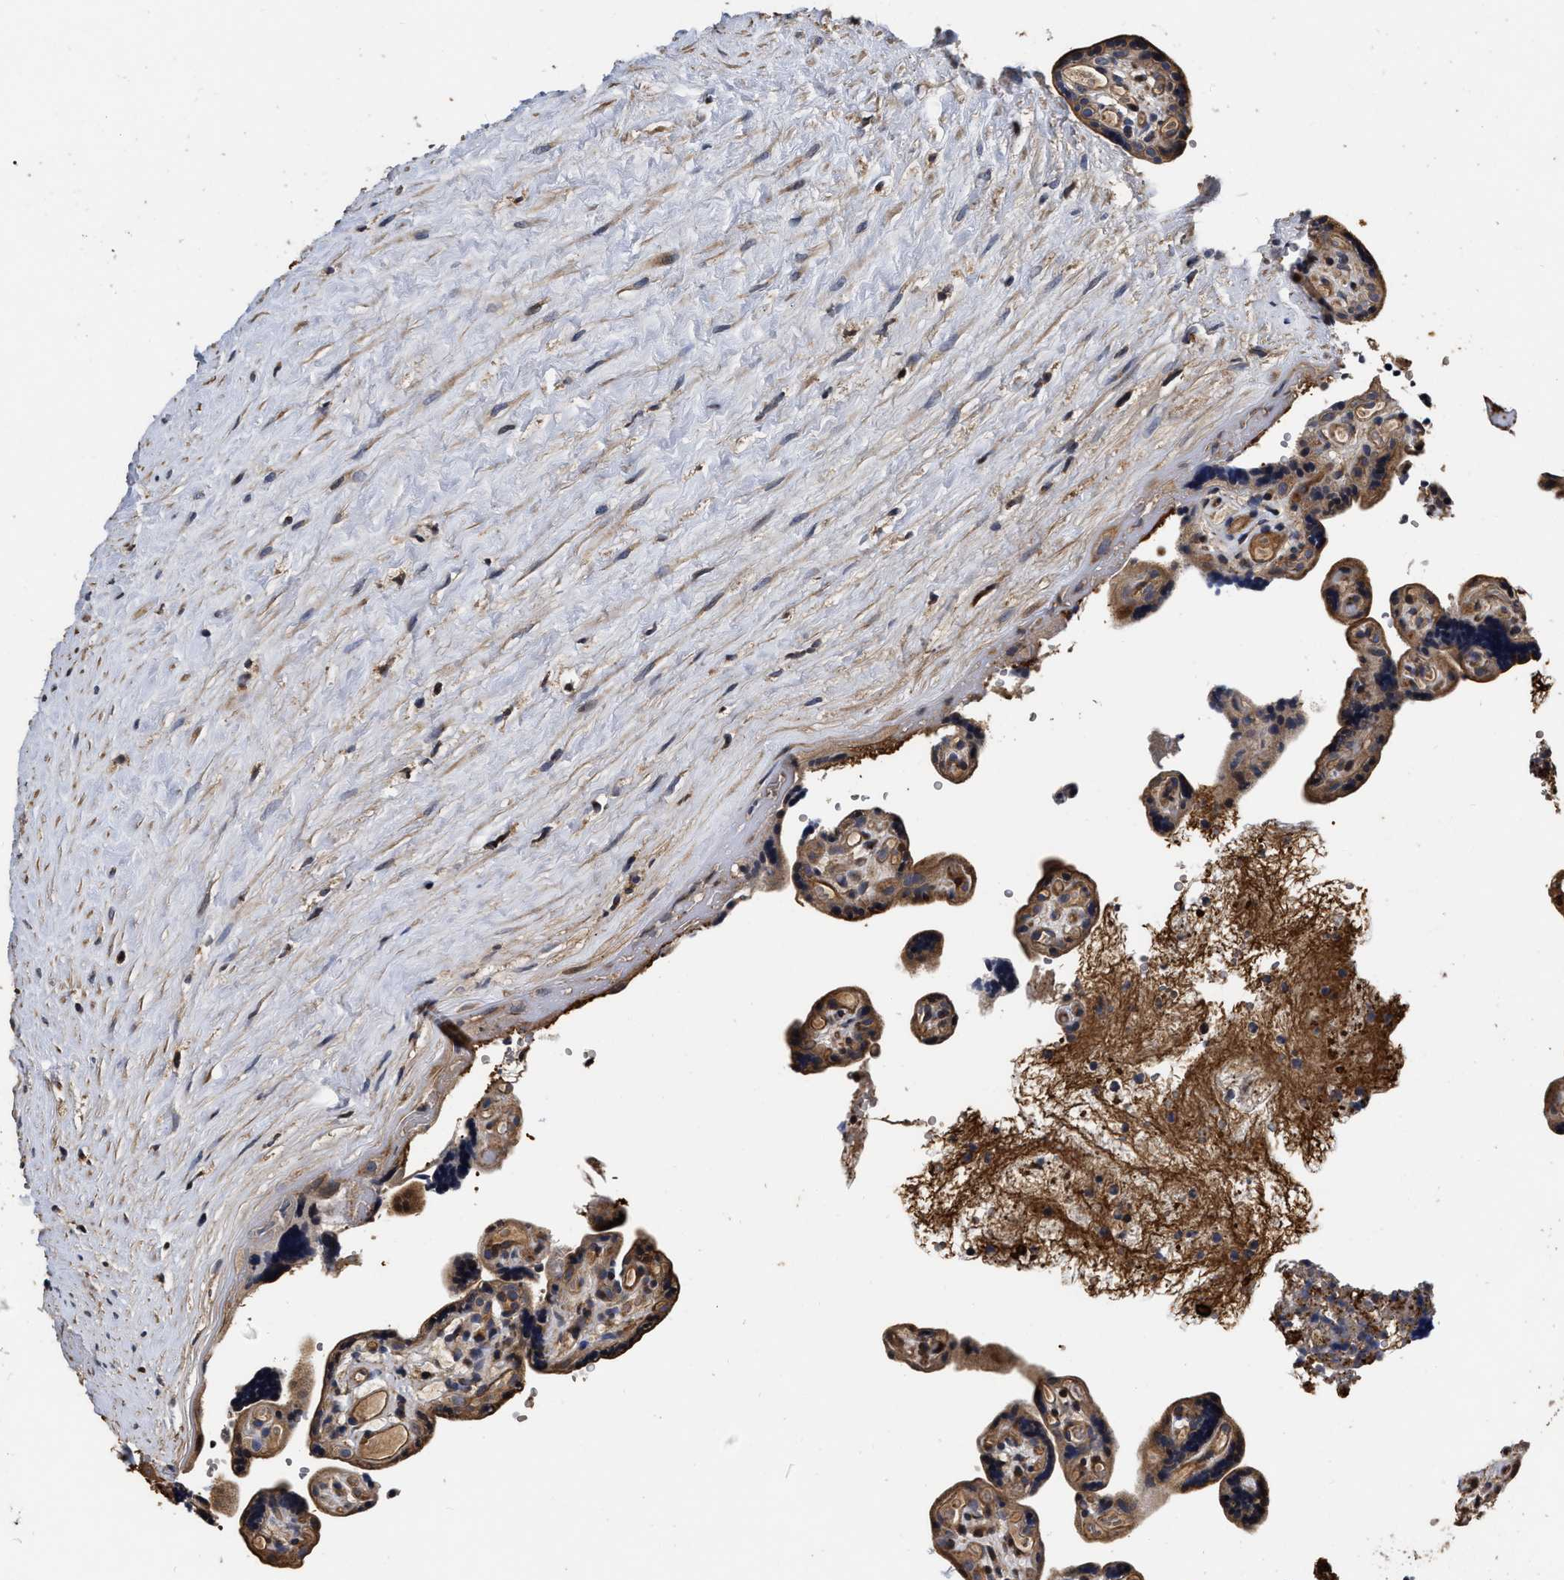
{"staining": {"intensity": "strong", "quantity": ">75%", "location": "cytoplasmic/membranous"}, "tissue": "placenta", "cell_type": "Decidual cells", "image_type": "normal", "snomed": [{"axis": "morphology", "description": "Normal tissue, NOS"}, {"axis": "topography", "description": "Placenta"}], "caption": "Immunohistochemical staining of unremarkable placenta reveals strong cytoplasmic/membranous protein staining in about >75% of decidual cells. The protein is shown in brown color, while the nuclei are stained blue.", "gene": "ABCG8", "patient": {"sex": "female", "age": 30}}